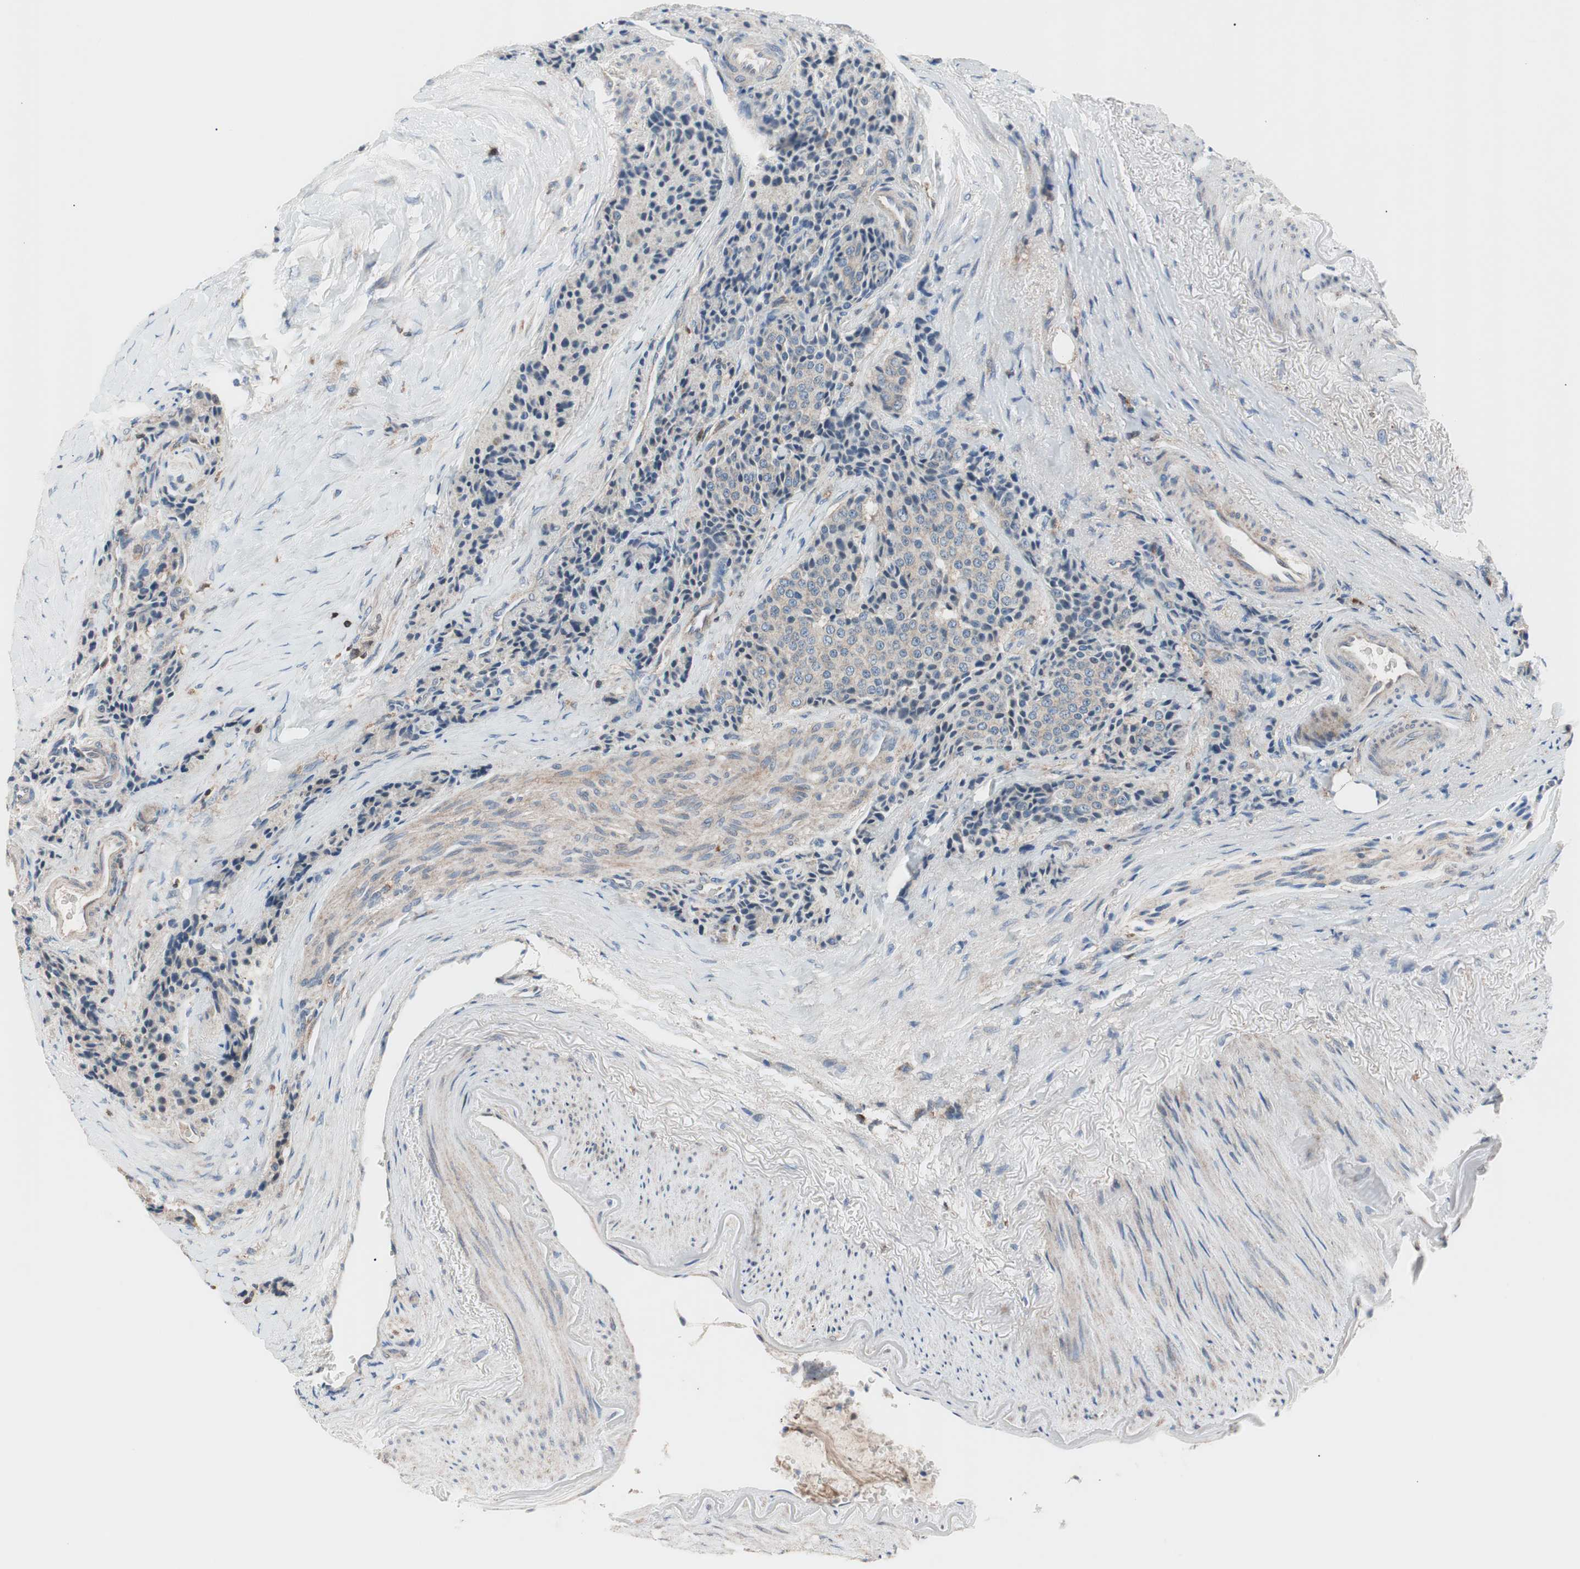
{"staining": {"intensity": "weak", "quantity": ">75%", "location": "cytoplasmic/membranous"}, "tissue": "carcinoid", "cell_type": "Tumor cells", "image_type": "cancer", "snomed": [{"axis": "morphology", "description": "Carcinoid, malignant, NOS"}, {"axis": "topography", "description": "Colon"}], "caption": "A brown stain highlights weak cytoplasmic/membranous positivity of a protein in human malignant carcinoid tumor cells. The staining was performed using DAB (3,3'-diaminobenzidine) to visualize the protein expression in brown, while the nuclei were stained in blue with hematoxylin (Magnification: 20x).", "gene": "PIK3R1", "patient": {"sex": "female", "age": 61}}